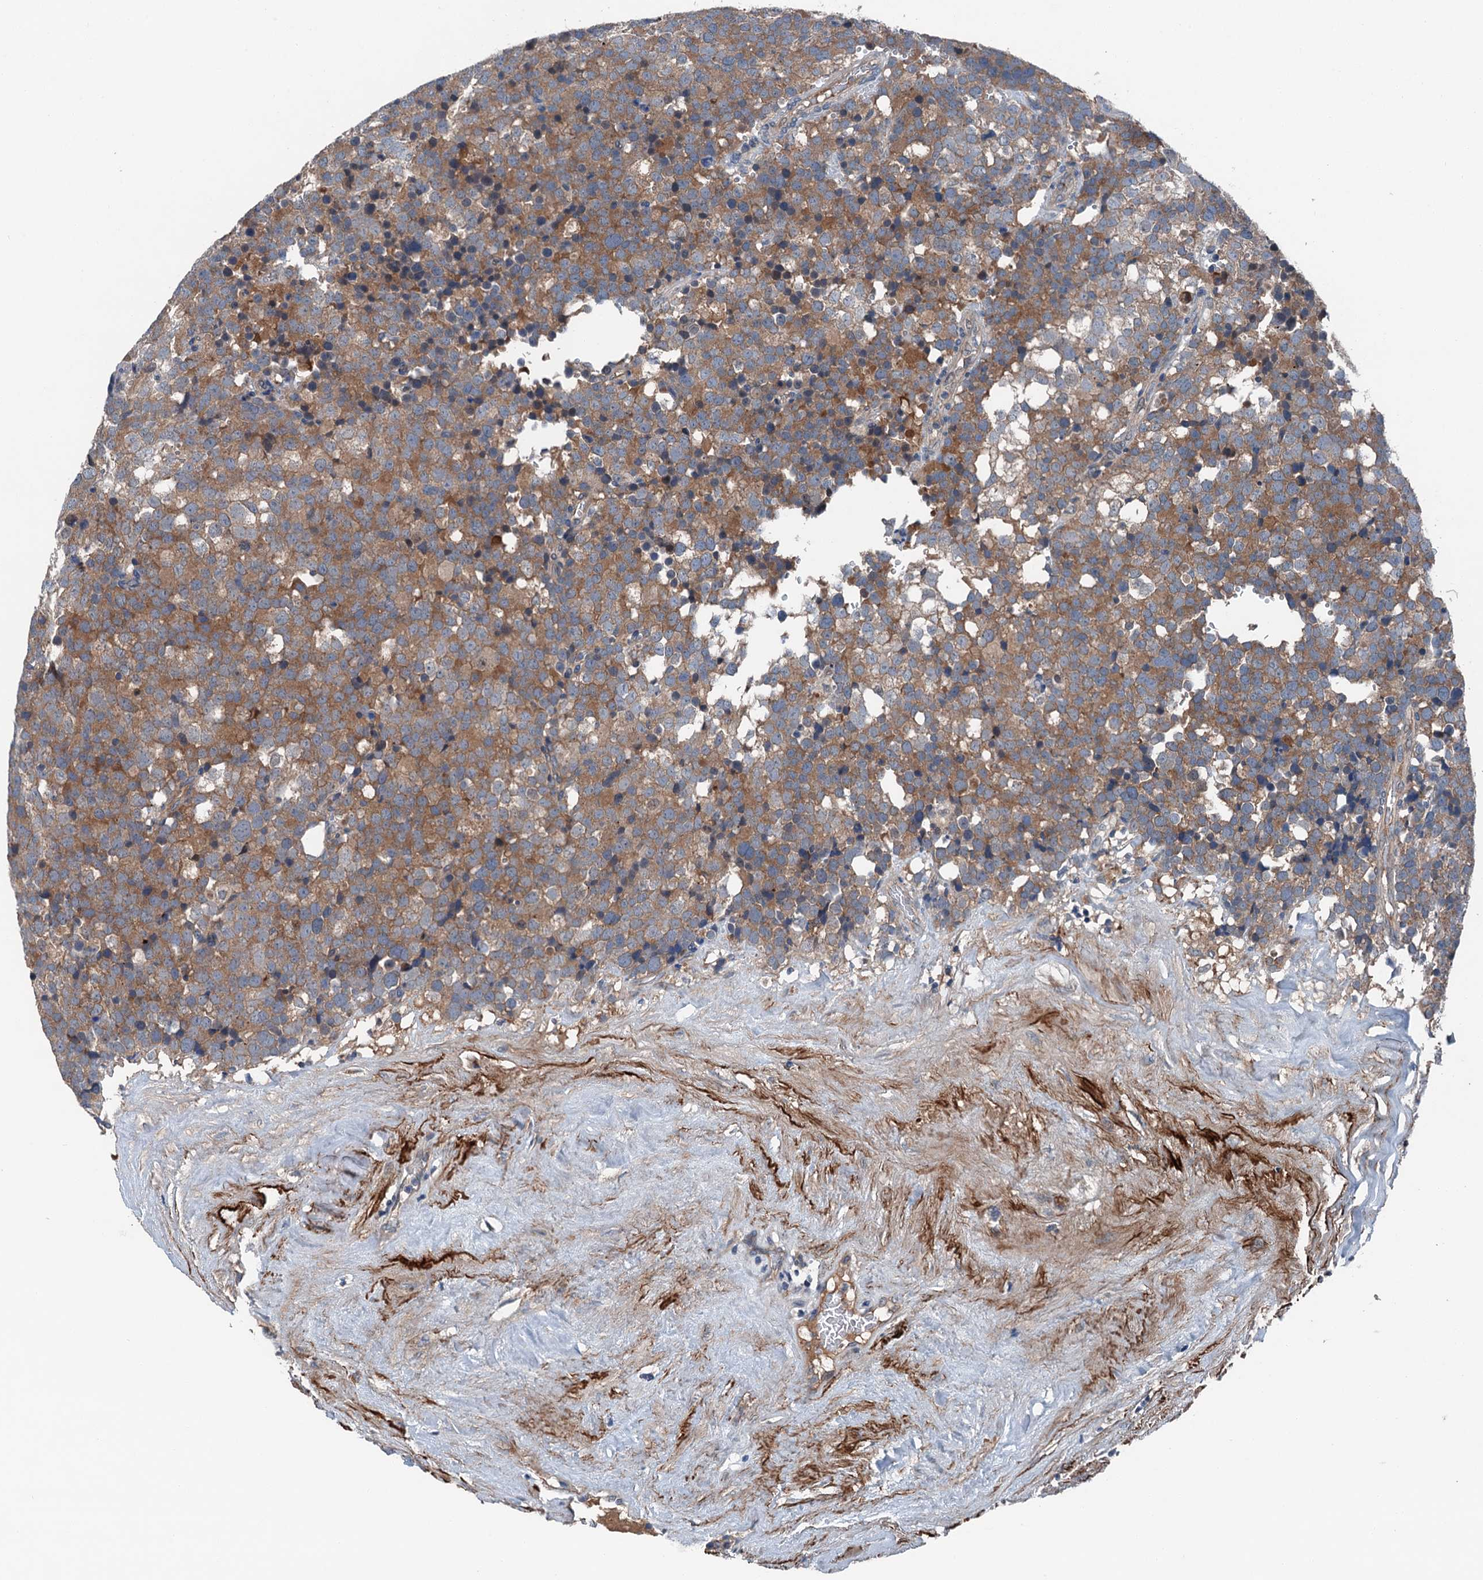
{"staining": {"intensity": "moderate", "quantity": ">75%", "location": "cytoplasmic/membranous"}, "tissue": "testis cancer", "cell_type": "Tumor cells", "image_type": "cancer", "snomed": [{"axis": "morphology", "description": "Seminoma, NOS"}, {"axis": "topography", "description": "Testis"}], "caption": "Protein staining displays moderate cytoplasmic/membranous expression in approximately >75% of tumor cells in testis cancer (seminoma). The staining is performed using DAB (3,3'-diaminobenzidine) brown chromogen to label protein expression. The nuclei are counter-stained blue using hematoxylin.", "gene": "SLC2A10", "patient": {"sex": "male", "age": 71}}